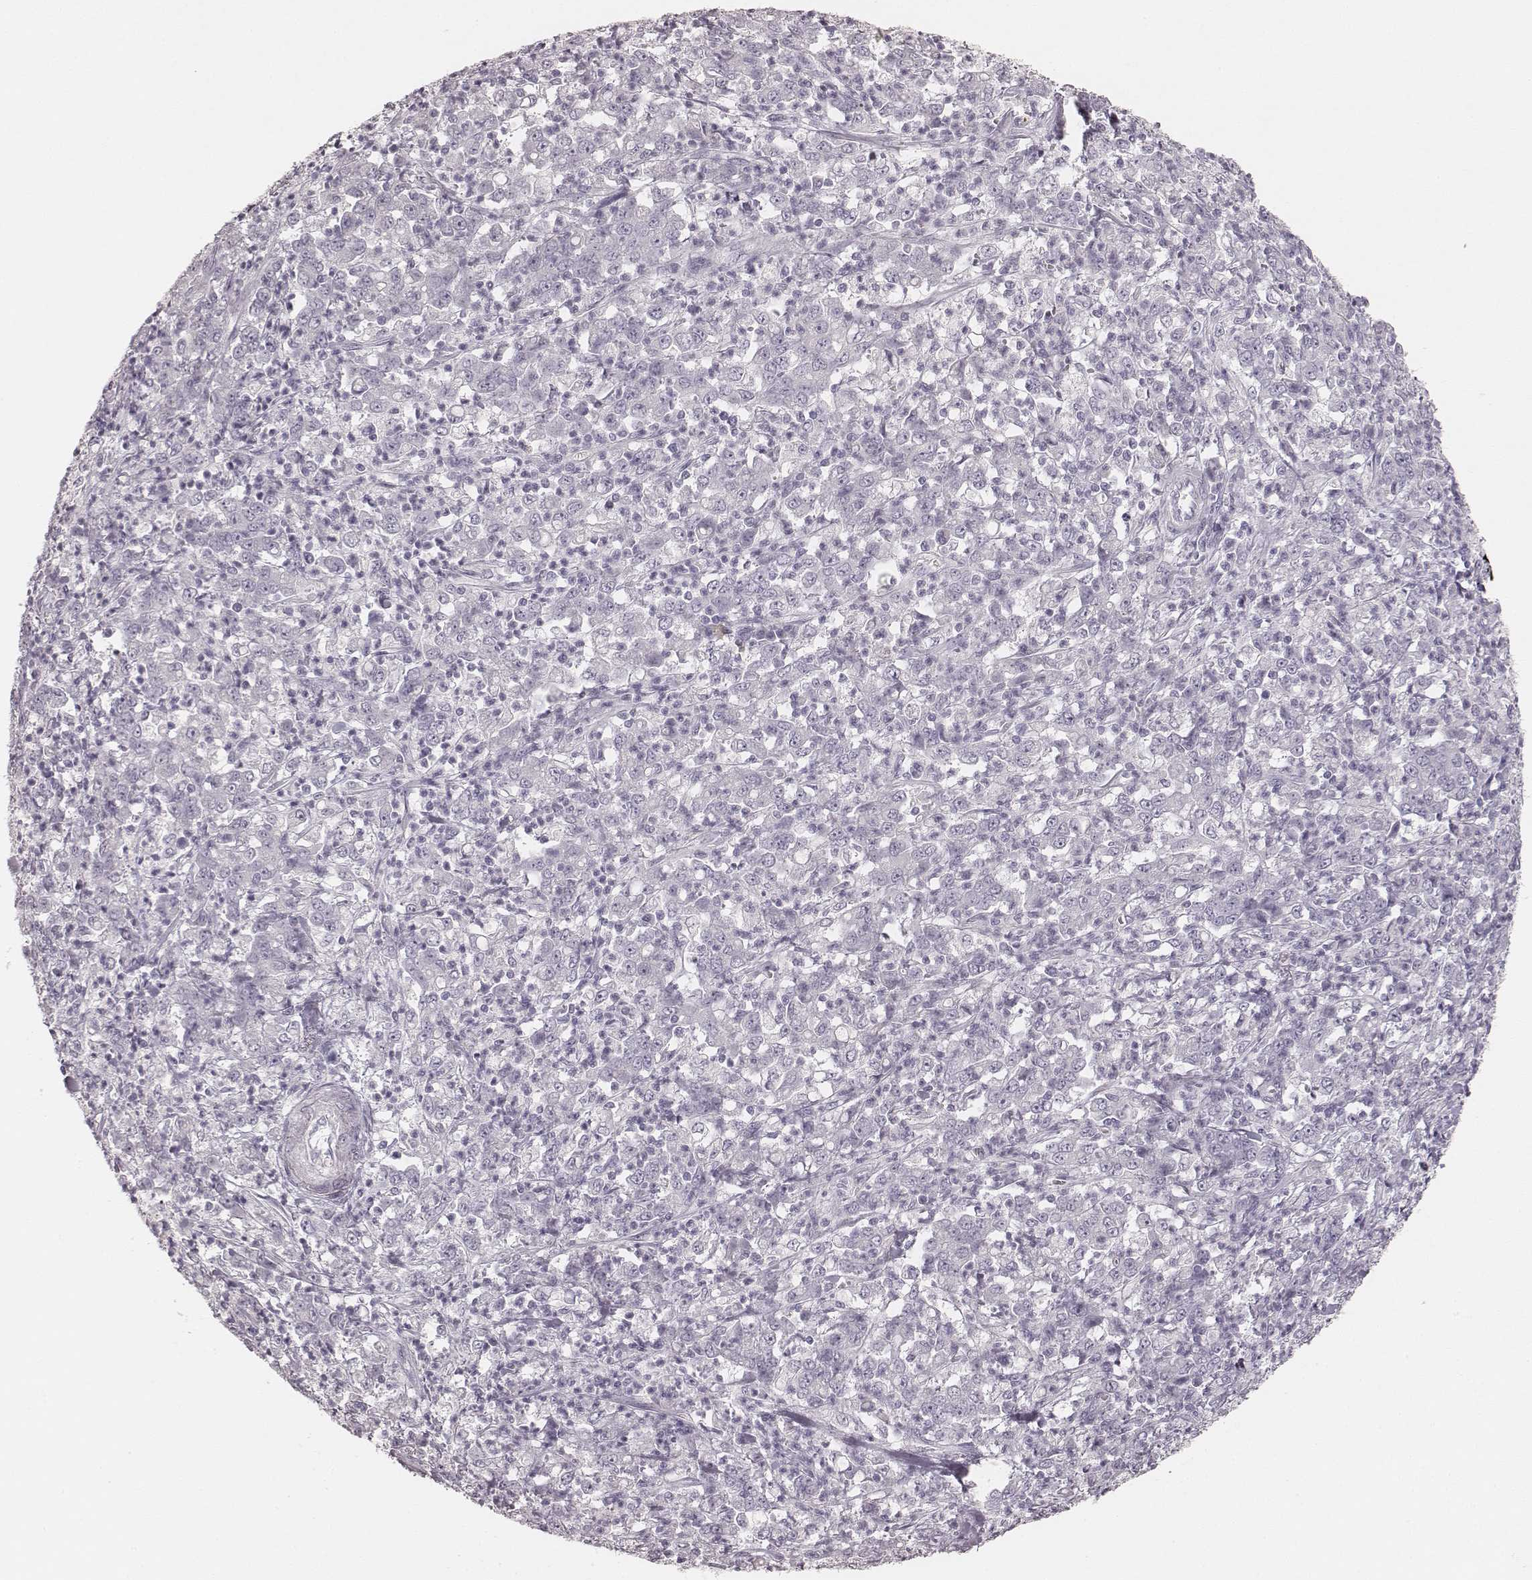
{"staining": {"intensity": "negative", "quantity": "none", "location": "none"}, "tissue": "stomach cancer", "cell_type": "Tumor cells", "image_type": "cancer", "snomed": [{"axis": "morphology", "description": "Adenocarcinoma, NOS"}, {"axis": "topography", "description": "Stomach, lower"}], "caption": "There is no significant staining in tumor cells of stomach cancer (adenocarcinoma).", "gene": "KRT82", "patient": {"sex": "female", "age": 71}}